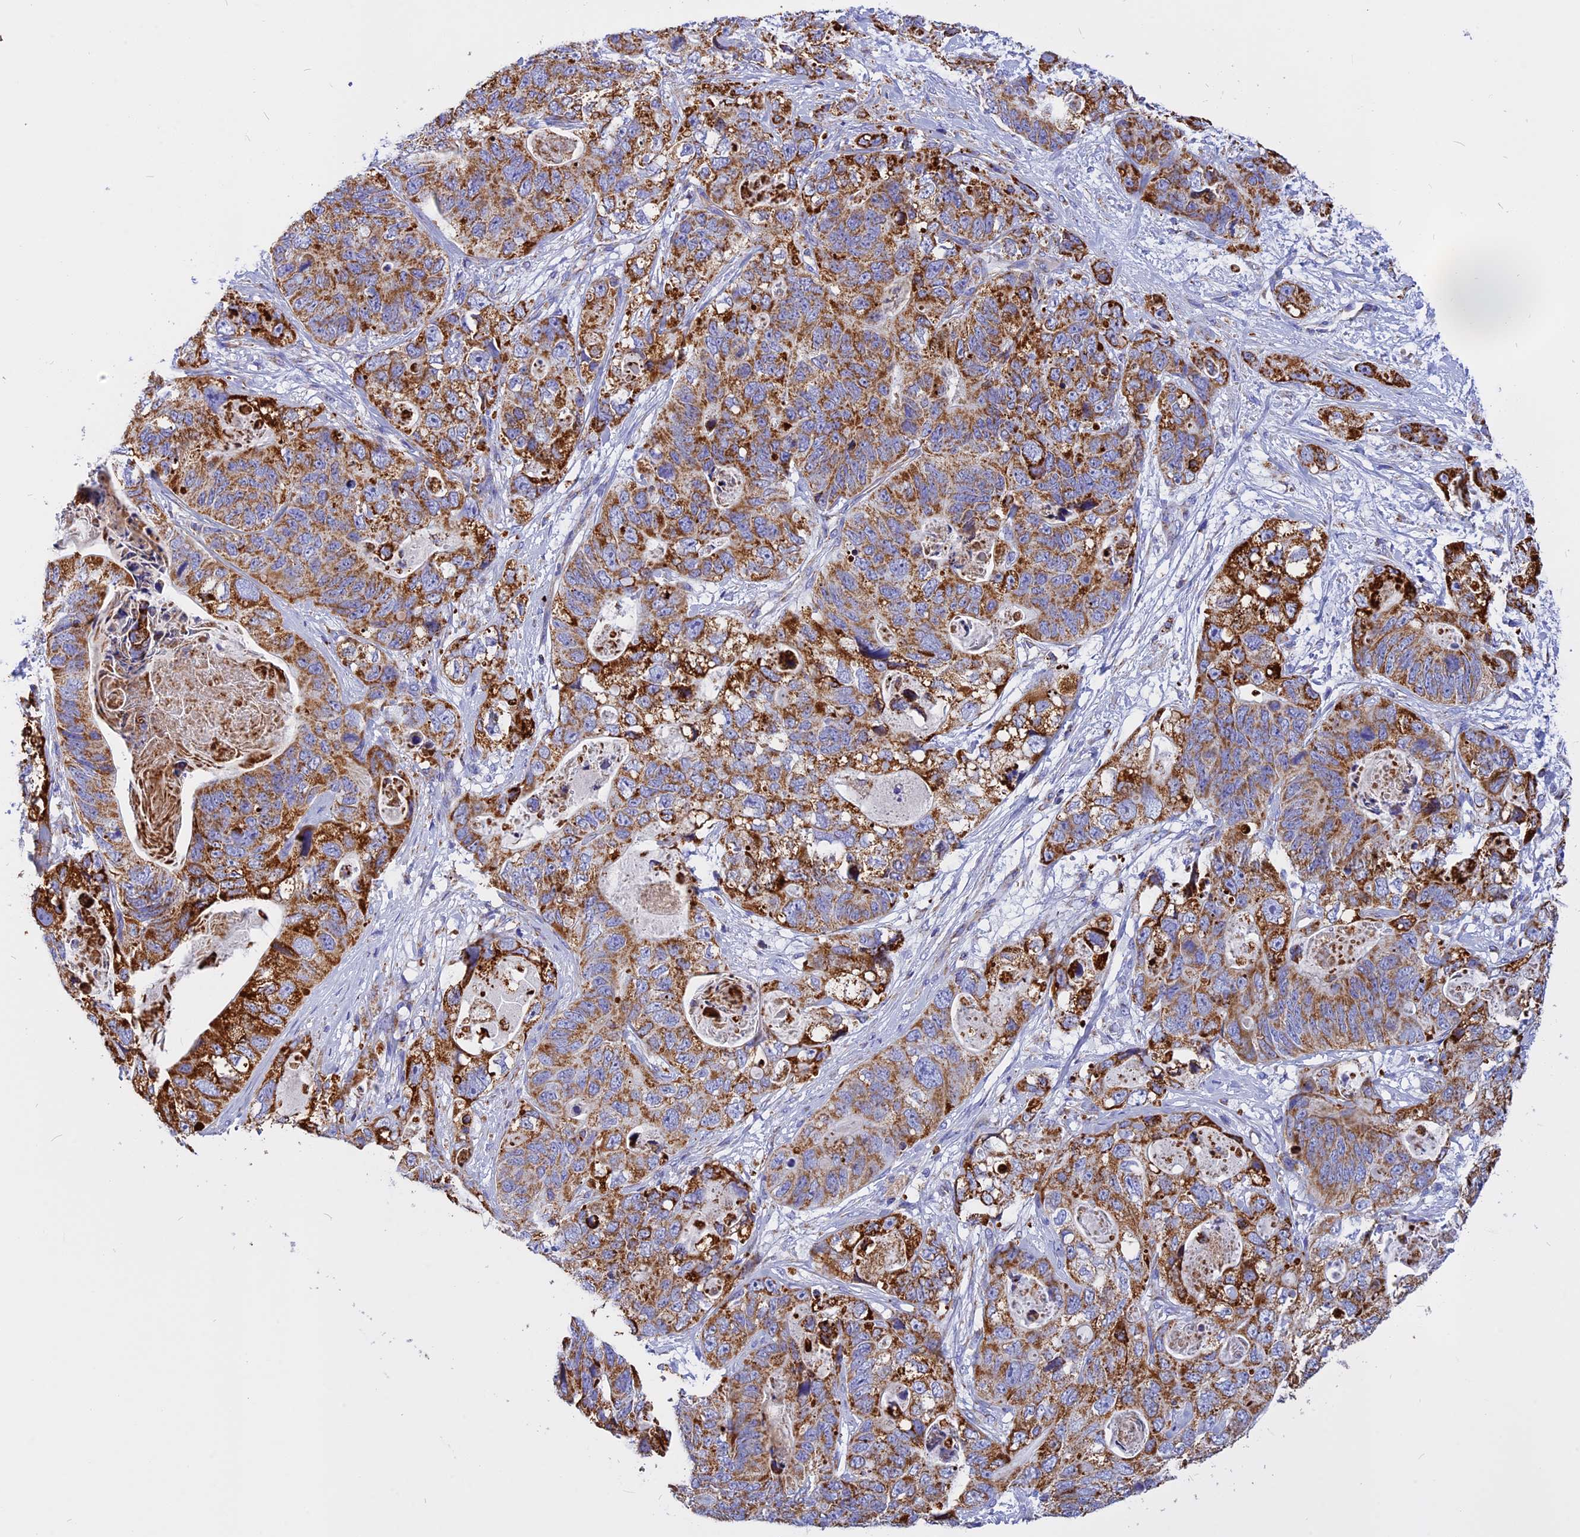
{"staining": {"intensity": "strong", "quantity": ">75%", "location": "cytoplasmic/membranous"}, "tissue": "stomach cancer", "cell_type": "Tumor cells", "image_type": "cancer", "snomed": [{"axis": "morphology", "description": "Adenocarcinoma, NOS"}, {"axis": "topography", "description": "Stomach"}], "caption": "Stomach cancer stained with a brown dye shows strong cytoplasmic/membranous positive positivity in approximately >75% of tumor cells.", "gene": "VDAC2", "patient": {"sex": "female", "age": 89}}